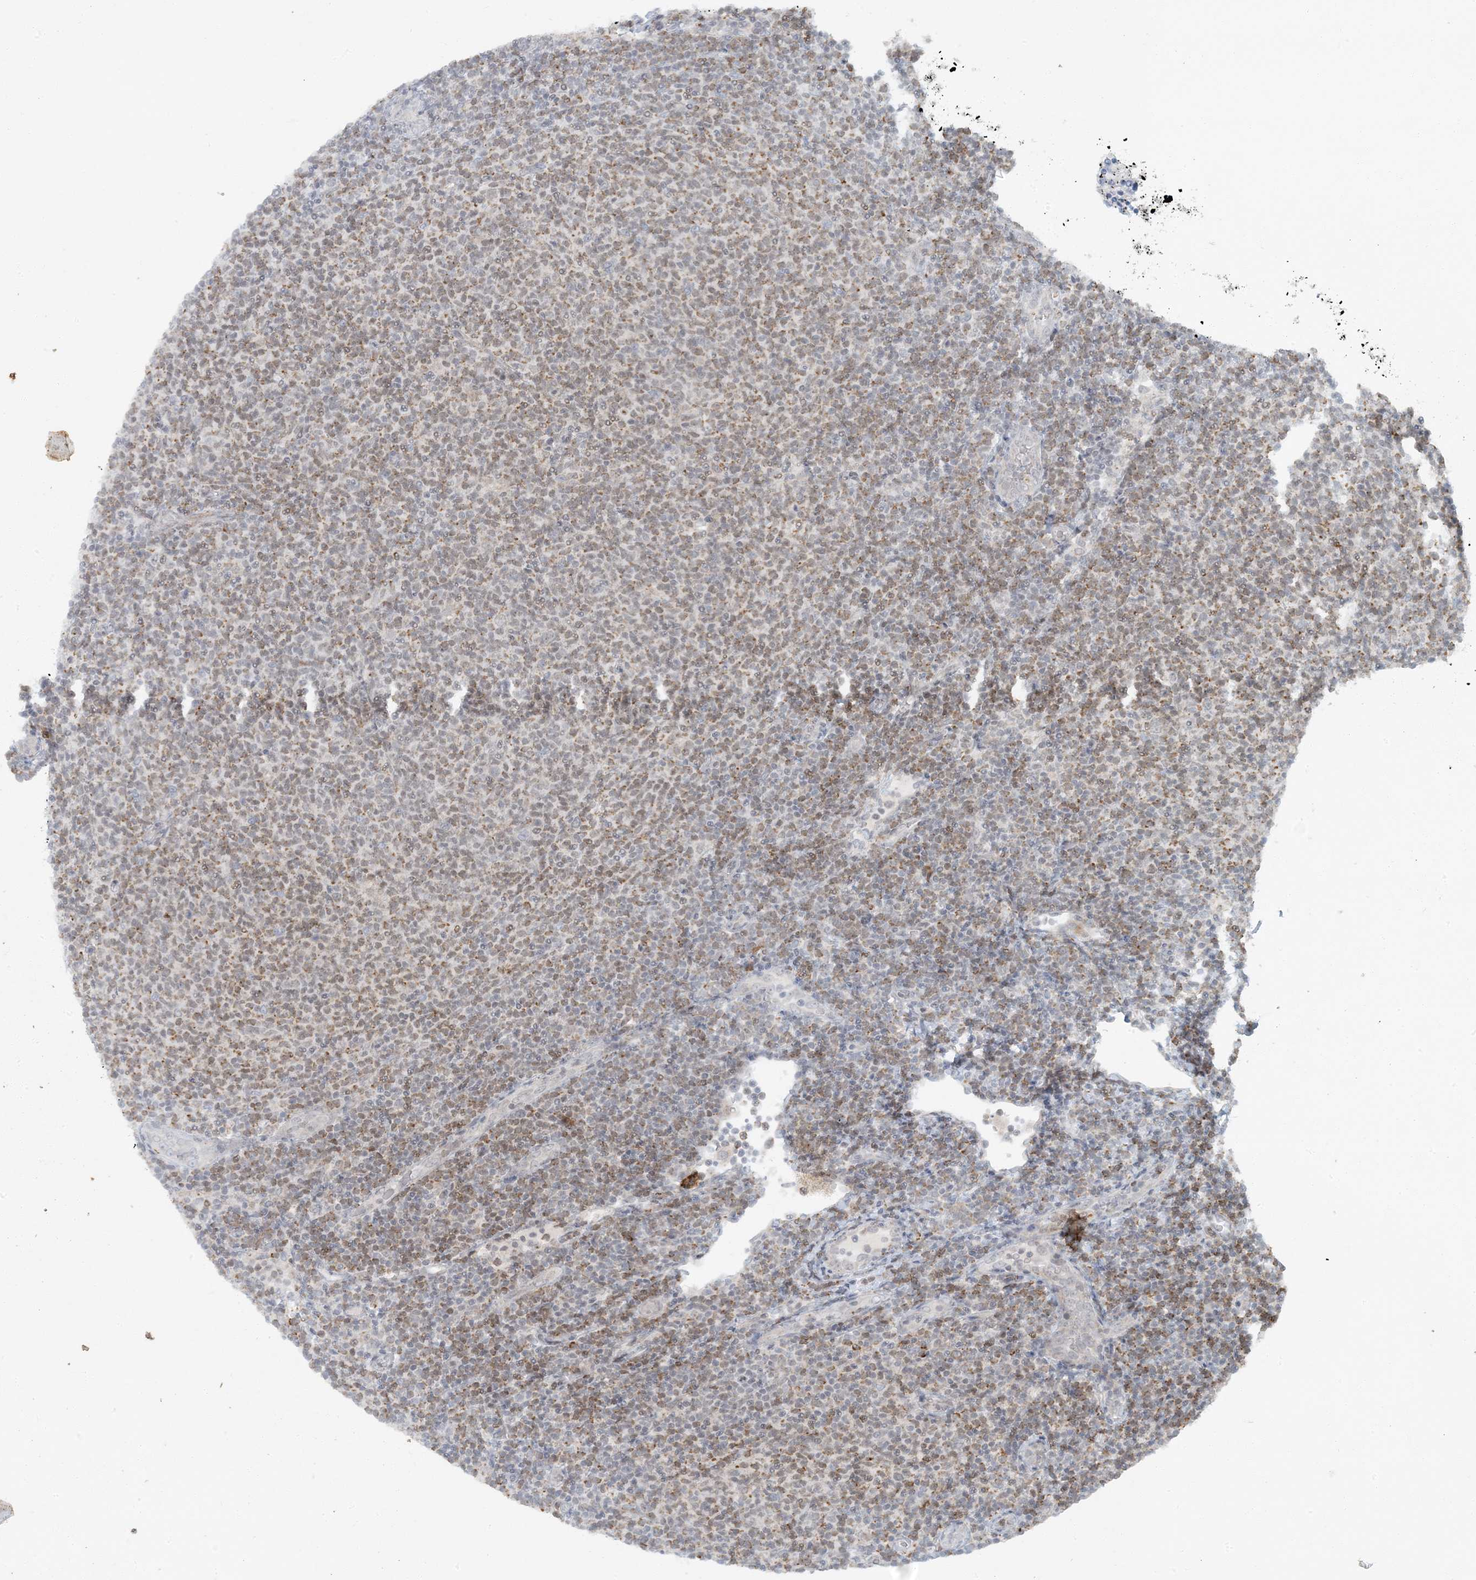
{"staining": {"intensity": "moderate", "quantity": "25%-75%", "location": "cytoplasmic/membranous"}, "tissue": "lymphoma", "cell_type": "Tumor cells", "image_type": "cancer", "snomed": [{"axis": "morphology", "description": "Malignant lymphoma, non-Hodgkin's type, Low grade"}, {"axis": "topography", "description": "Lymph node"}], "caption": "Protein expression by immunohistochemistry (IHC) exhibits moderate cytoplasmic/membranous positivity in approximately 25%-75% of tumor cells in low-grade malignant lymphoma, non-Hodgkin's type. The protein of interest is stained brown, and the nuclei are stained in blue (DAB IHC with brightfield microscopy, high magnification).", "gene": "AK9", "patient": {"sex": "male", "age": 66}}